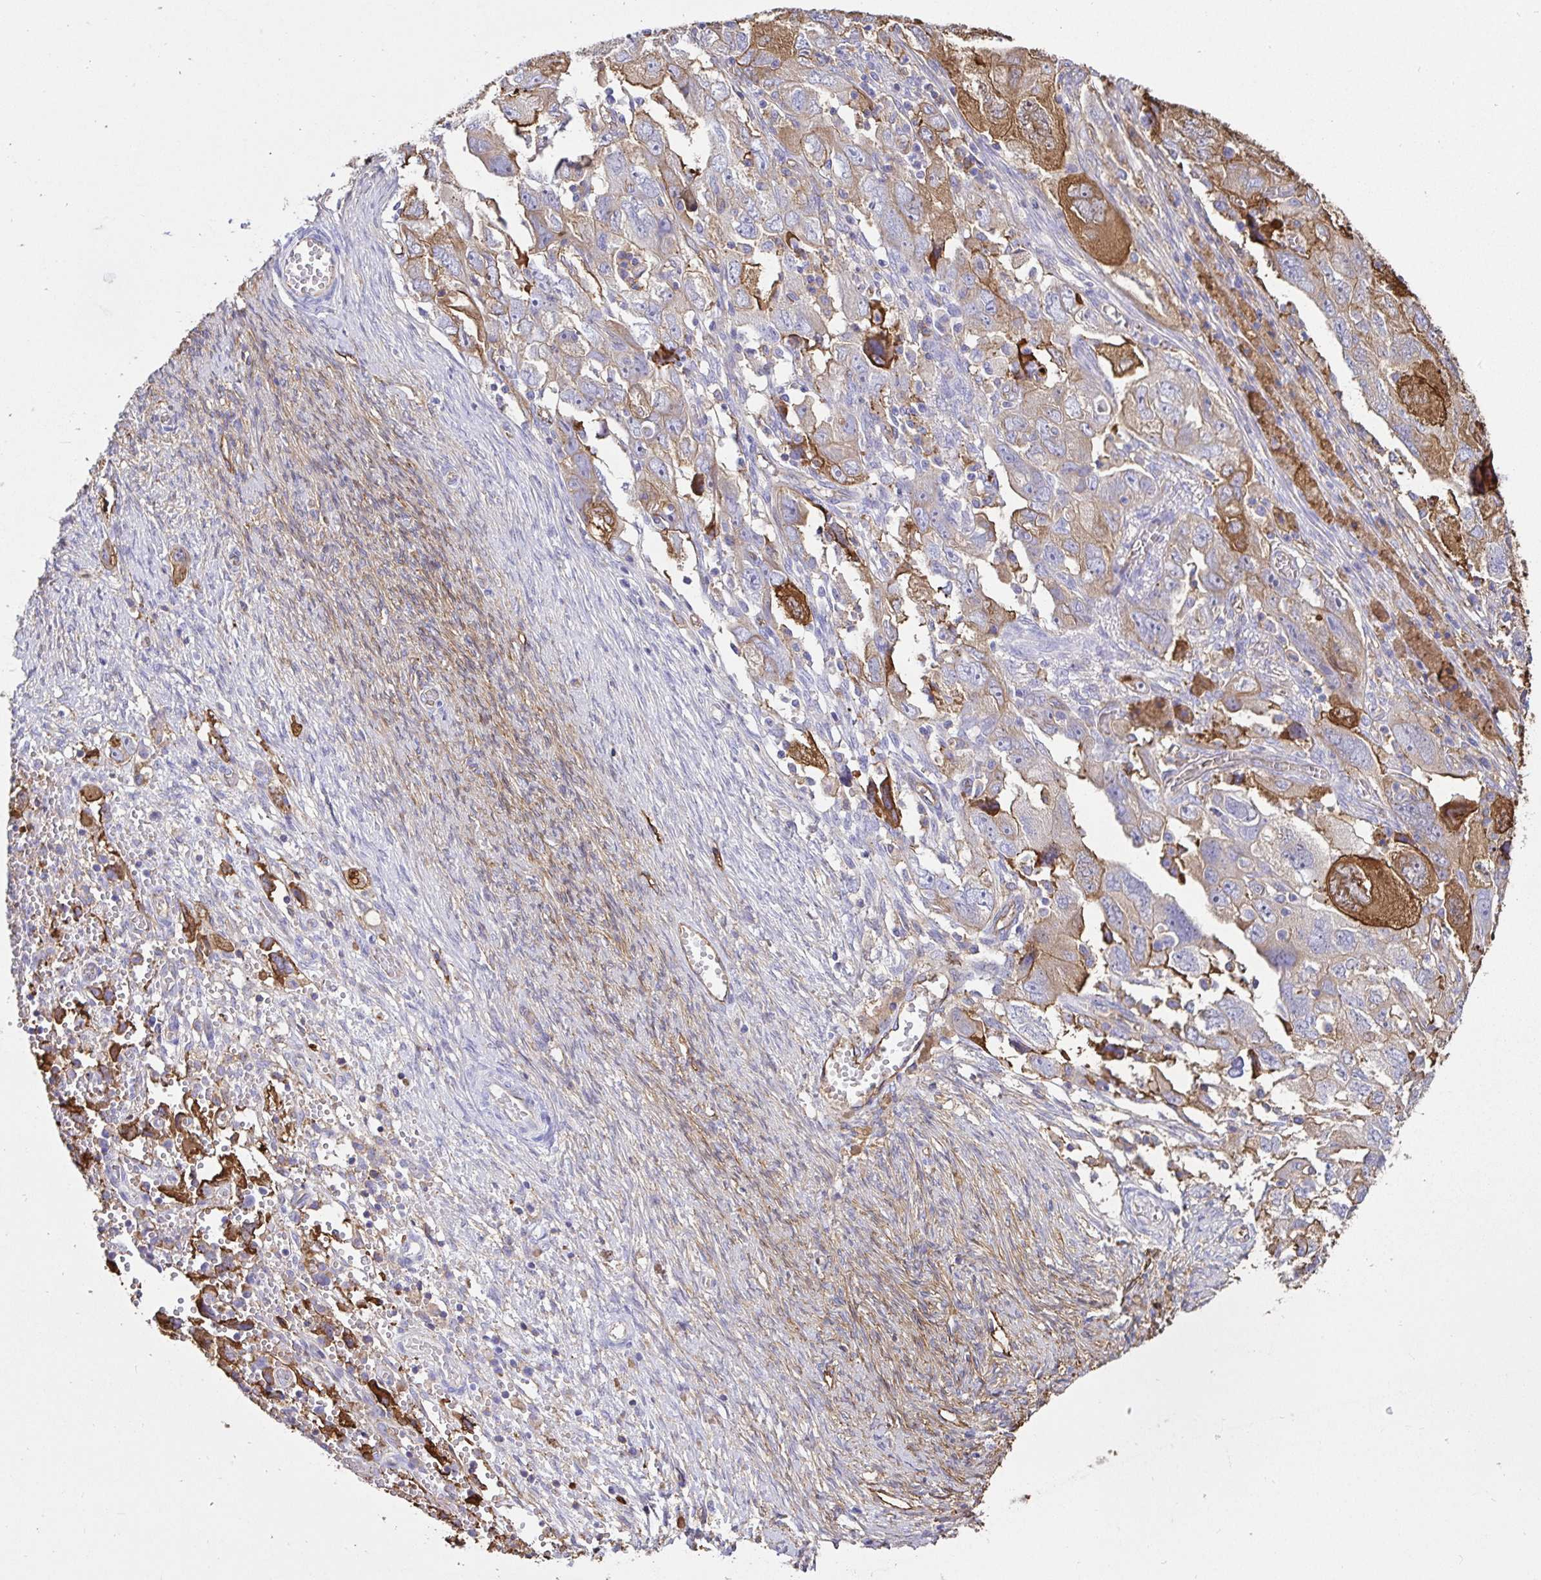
{"staining": {"intensity": "moderate", "quantity": "<25%", "location": "cytoplasmic/membranous"}, "tissue": "ovarian cancer", "cell_type": "Tumor cells", "image_type": "cancer", "snomed": [{"axis": "morphology", "description": "Carcinoma, NOS"}, {"axis": "morphology", "description": "Cystadenocarcinoma, serous, NOS"}, {"axis": "topography", "description": "Ovary"}], "caption": "Moderate cytoplasmic/membranous staining is present in approximately <25% of tumor cells in carcinoma (ovarian).", "gene": "ANXA2", "patient": {"sex": "female", "age": 69}}